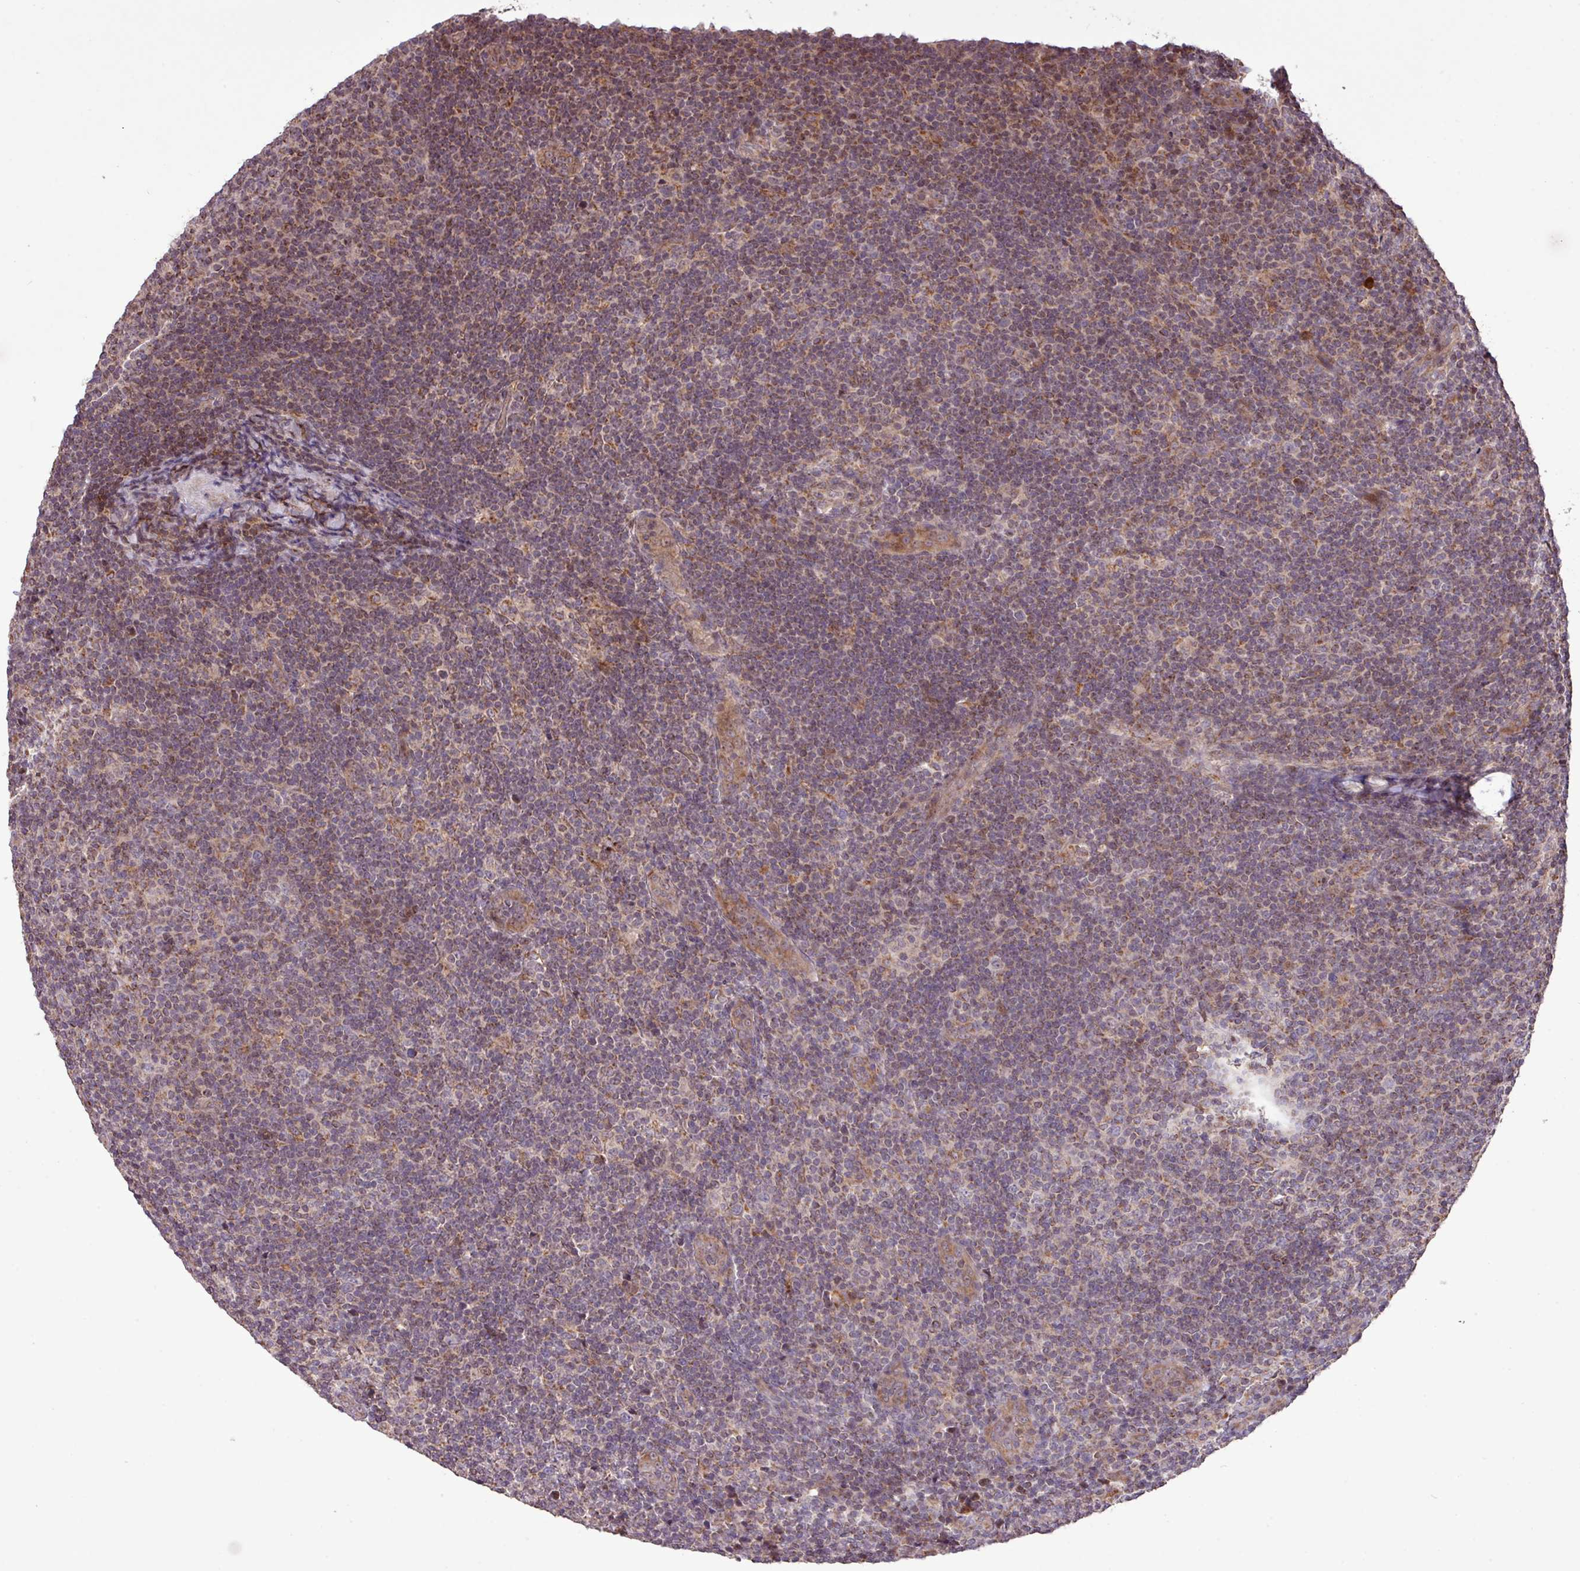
{"staining": {"intensity": "moderate", "quantity": "25%-75%", "location": "cytoplasmic/membranous"}, "tissue": "lymphoma", "cell_type": "Tumor cells", "image_type": "cancer", "snomed": [{"axis": "morphology", "description": "Malignant lymphoma, non-Hodgkin's type, Low grade"}, {"axis": "topography", "description": "Lymph node"}], "caption": "High-power microscopy captured an immunohistochemistry micrograph of low-grade malignant lymphoma, non-Hodgkin's type, revealing moderate cytoplasmic/membranous expression in approximately 25%-75% of tumor cells. (Stains: DAB (3,3'-diaminobenzidine) in brown, nuclei in blue, Microscopy: brightfield microscopy at high magnification).", "gene": "YPEL3", "patient": {"sex": "male", "age": 66}}